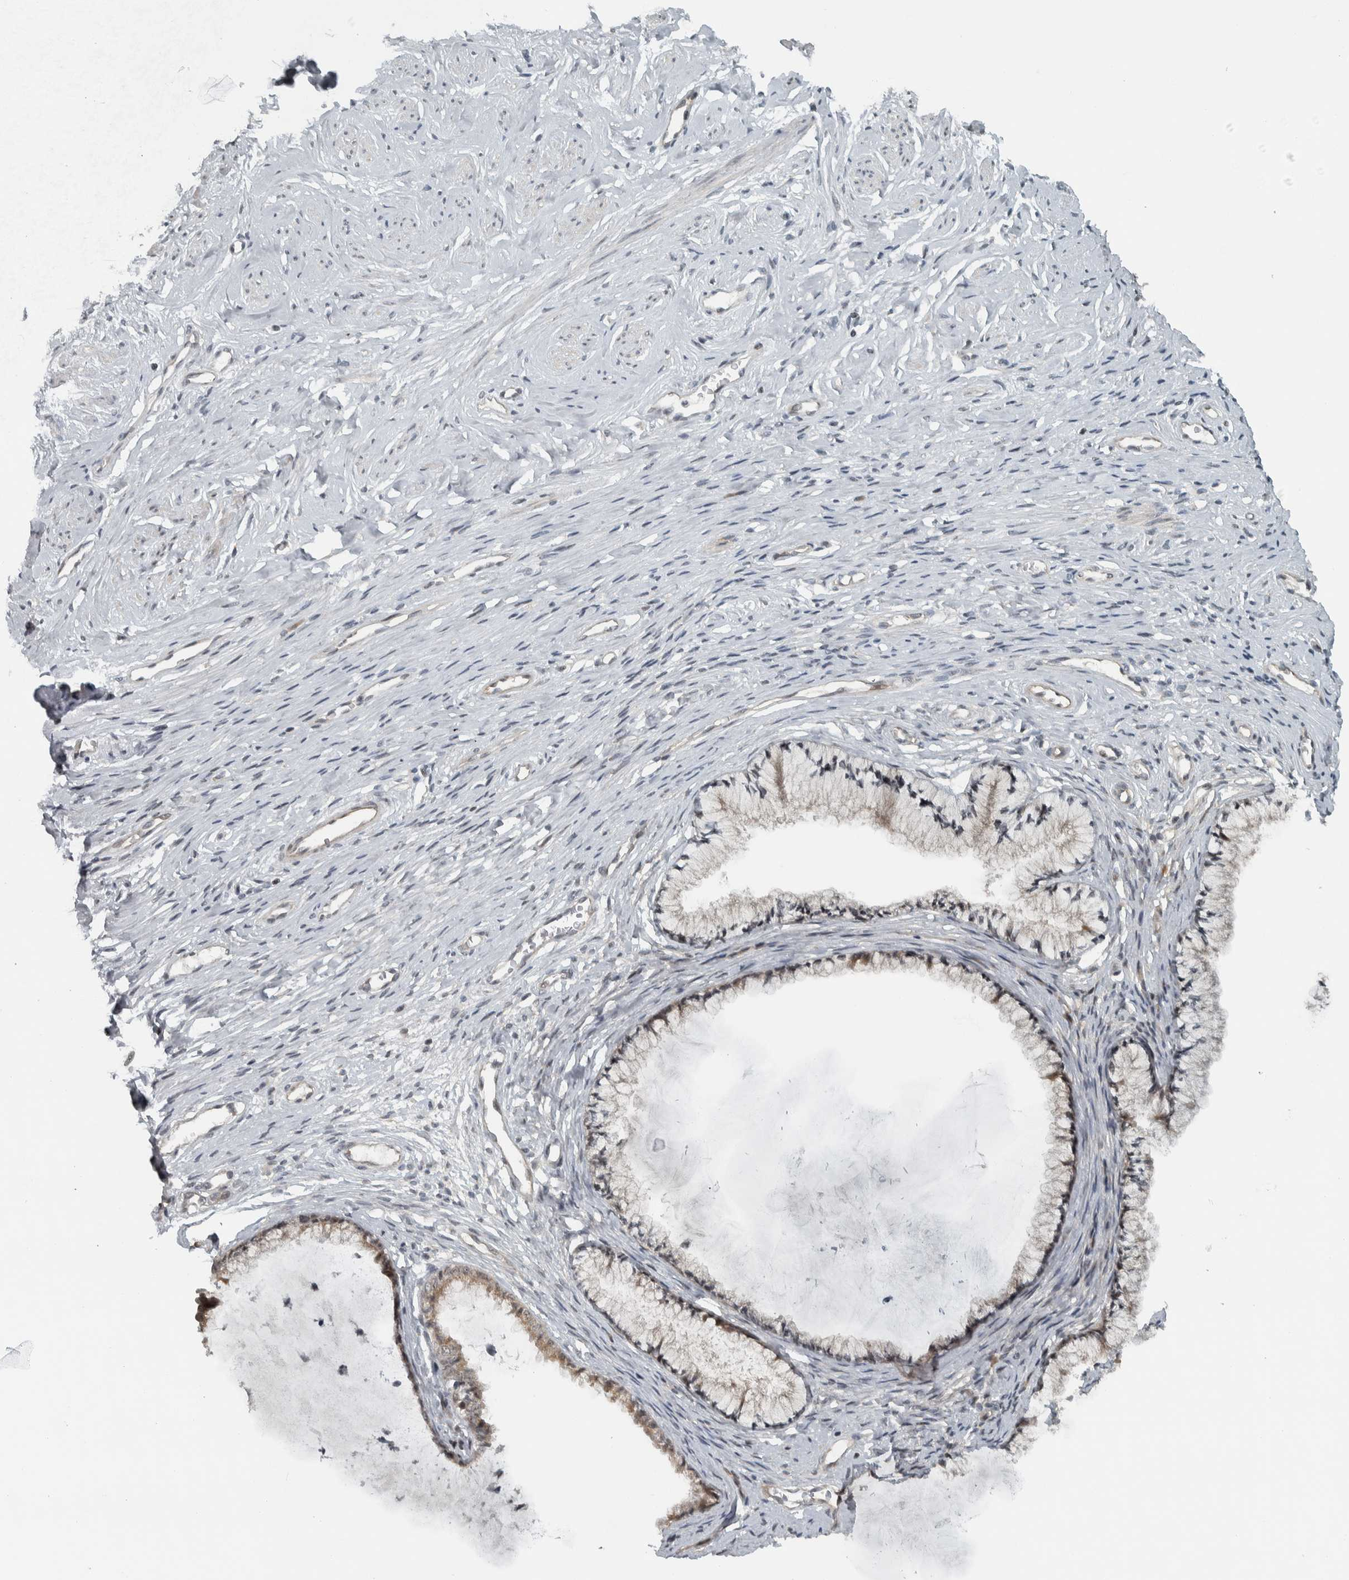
{"staining": {"intensity": "weak", "quantity": "<25%", "location": "cytoplasmic/membranous"}, "tissue": "cervix", "cell_type": "Glandular cells", "image_type": "normal", "snomed": [{"axis": "morphology", "description": "Normal tissue, NOS"}, {"axis": "topography", "description": "Cervix"}], "caption": "Immunohistochemistry of unremarkable human cervix exhibits no staining in glandular cells.", "gene": "NAPG", "patient": {"sex": "female", "age": 77}}